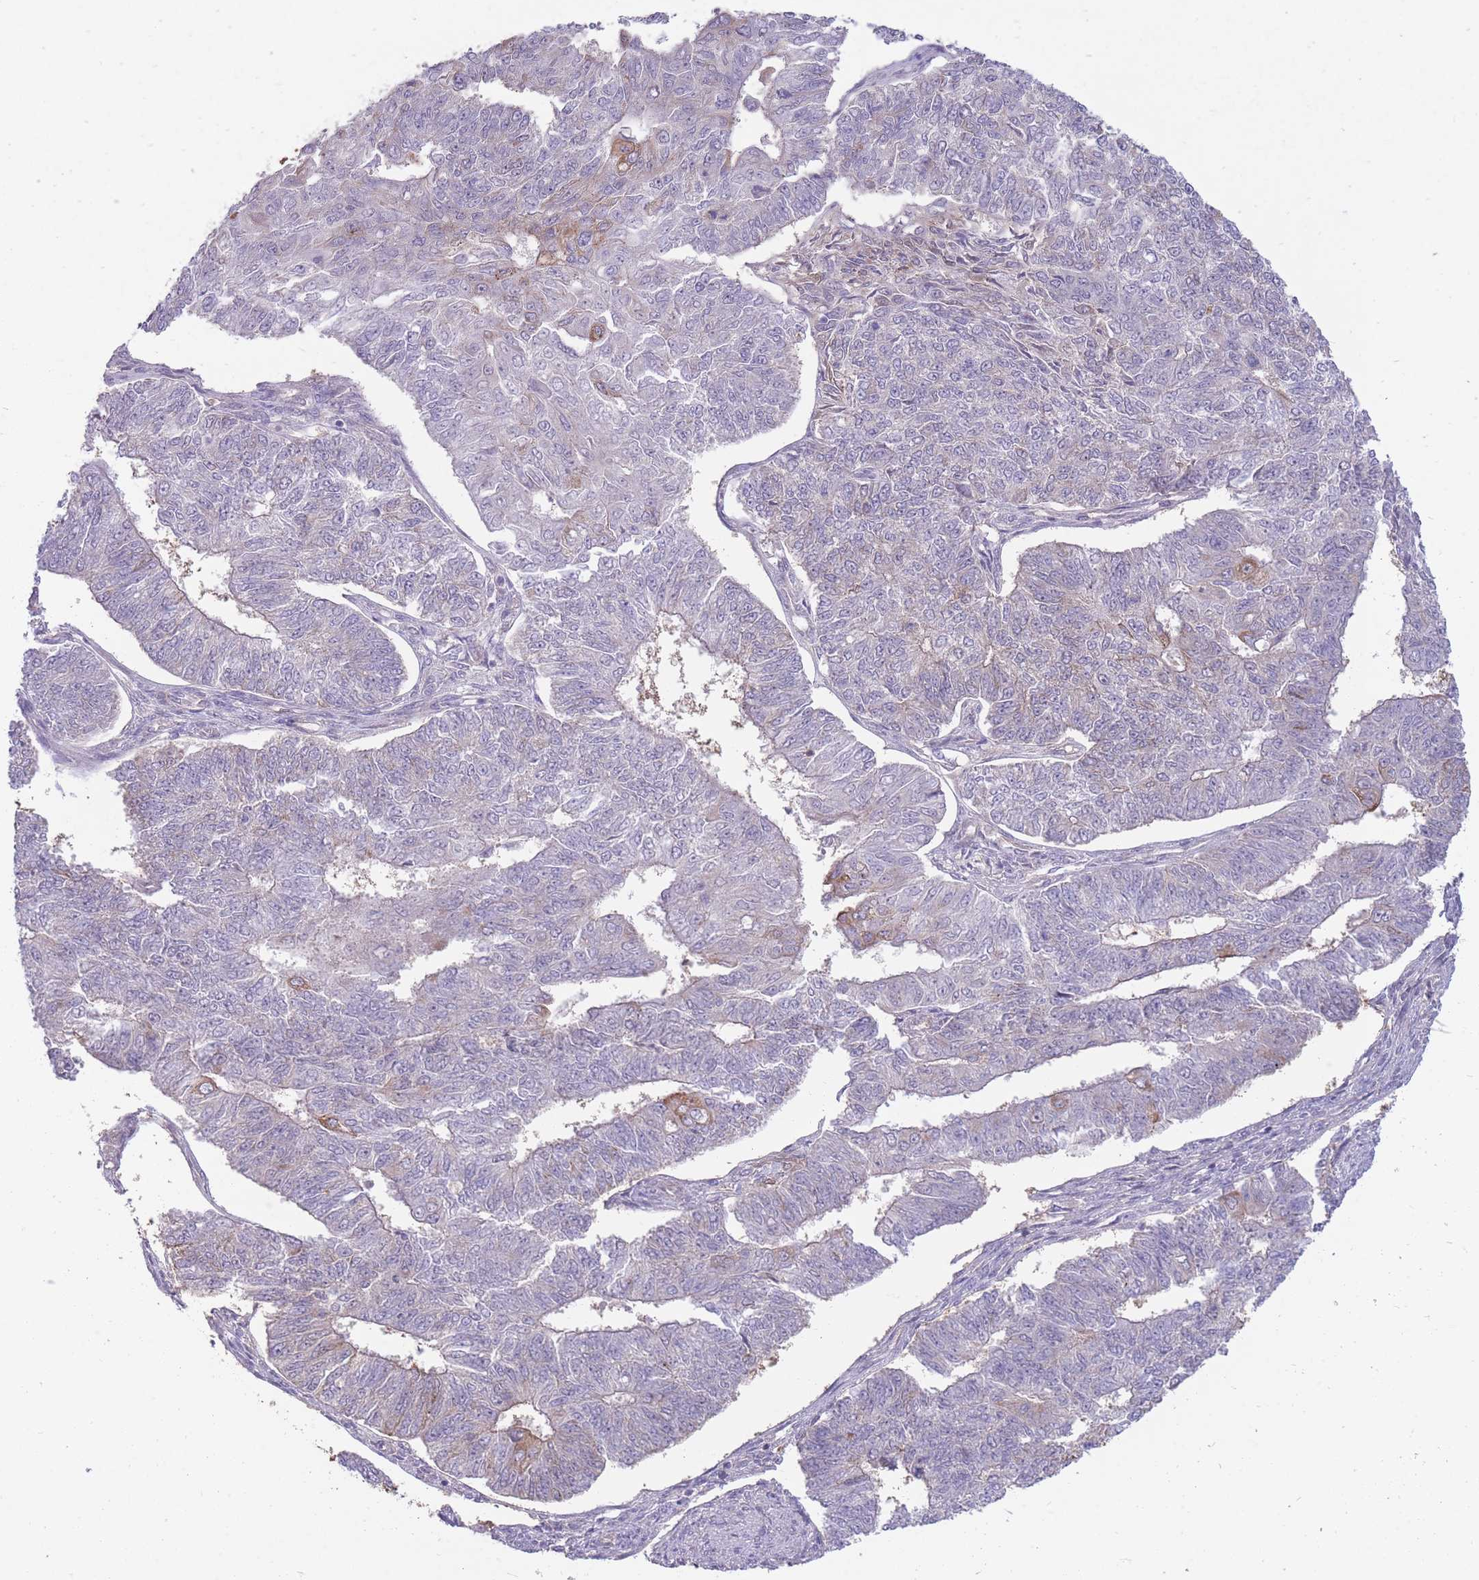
{"staining": {"intensity": "moderate", "quantity": "<25%", "location": "cytoplasmic/membranous"}, "tissue": "endometrial cancer", "cell_type": "Tumor cells", "image_type": "cancer", "snomed": [{"axis": "morphology", "description": "Adenocarcinoma, NOS"}, {"axis": "topography", "description": "Endometrium"}], "caption": "Immunohistochemical staining of endometrial cancer demonstrates moderate cytoplasmic/membranous protein staining in approximately <25% of tumor cells.", "gene": "RGS11", "patient": {"sex": "female", "age": 32}}